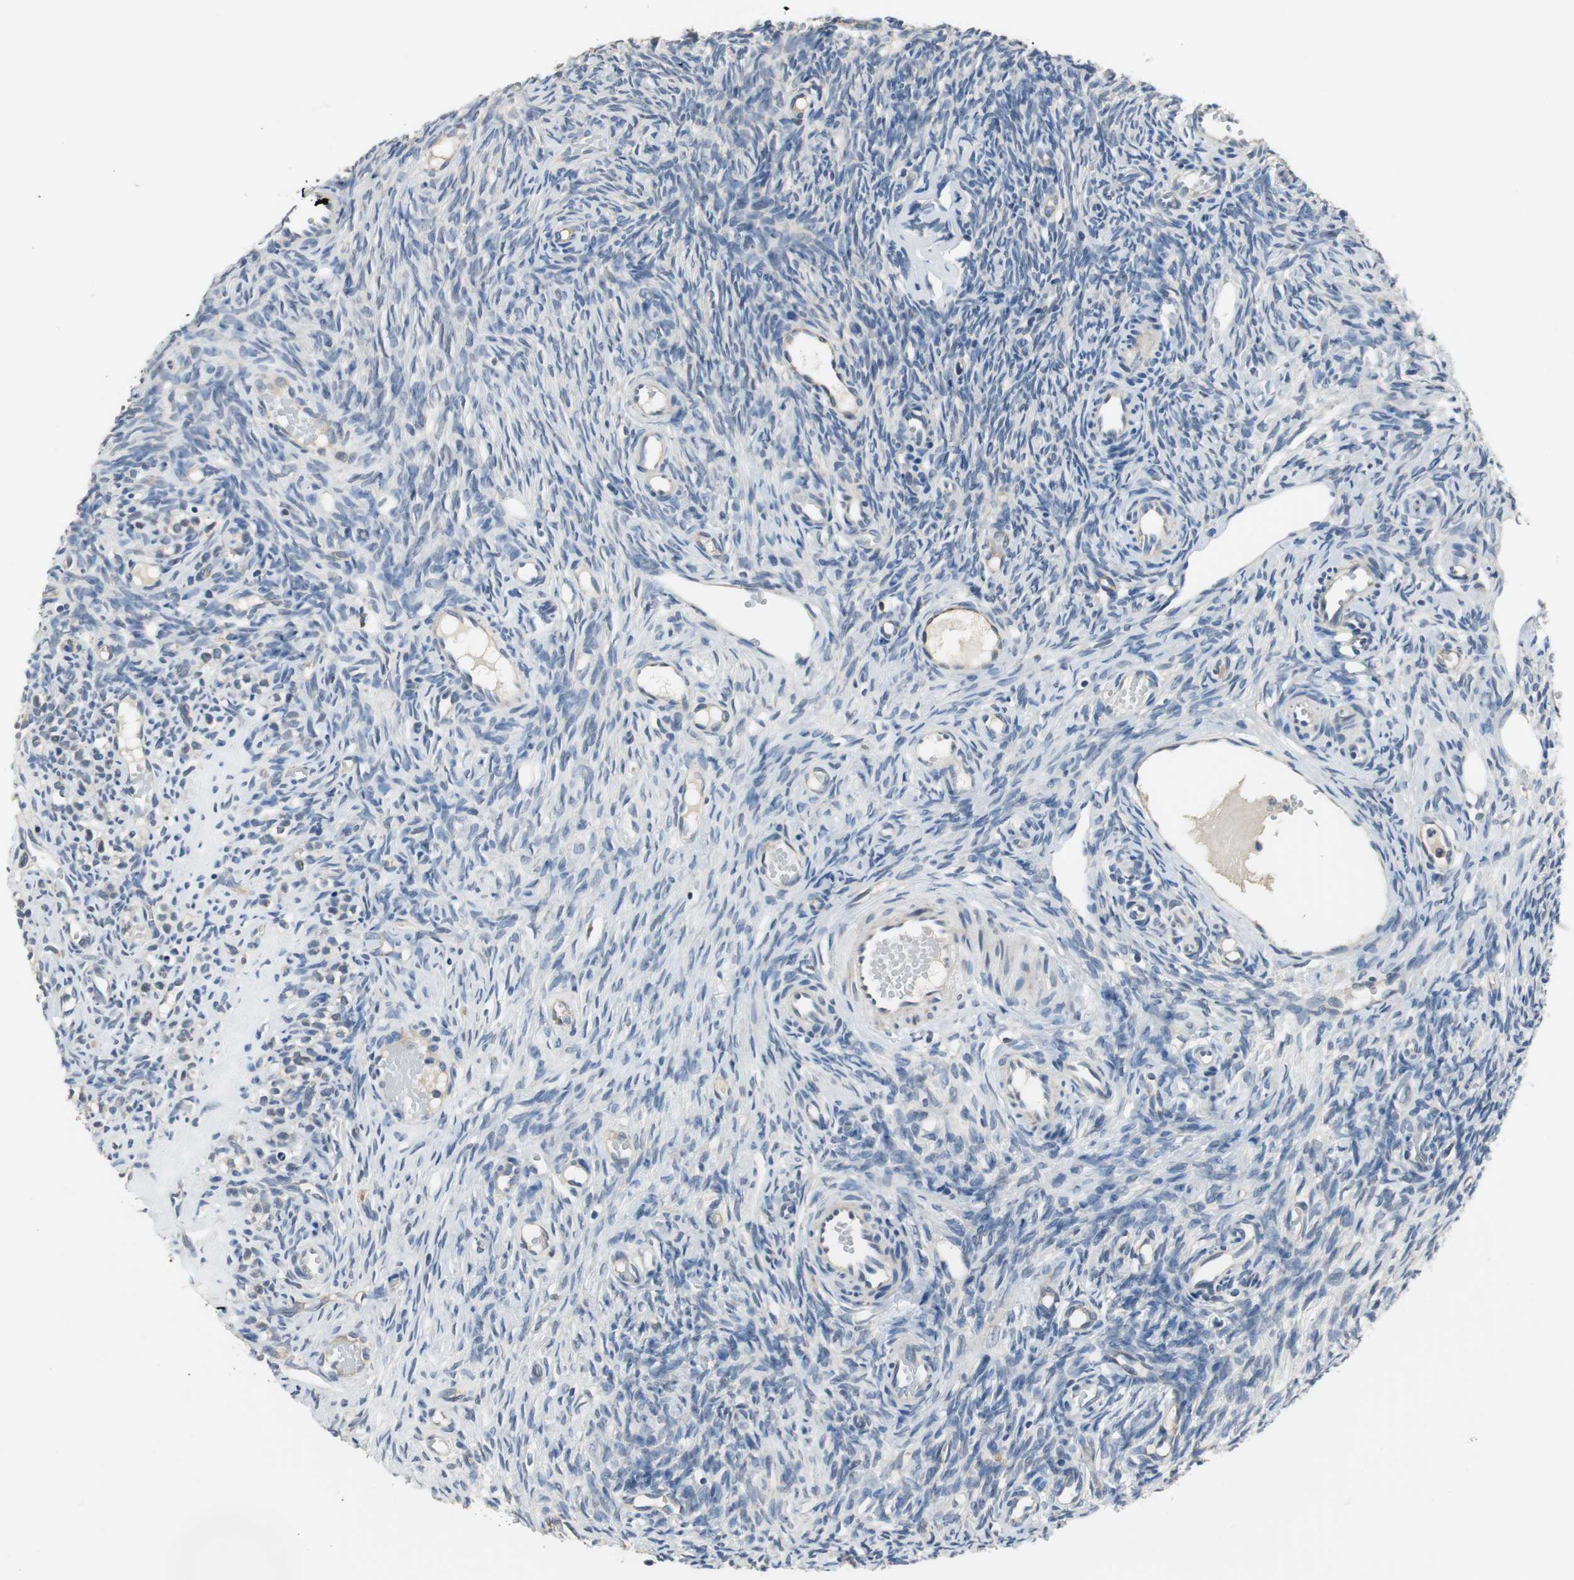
{"staining": {"intensity": "negative", "quantity": "none", "location": "none"}, "tissue": "ovary", "cell_type": "Ovarian stroma cells", "image_type": "normal", "snomed": [{"axis": "morphology", "description": "Normal tissue, NOS"}, {"axis": "topography", "description": "Ovary"}], "caption": "Benign ovary was stained to show a protein in brown. There is no significant expression in ovarian stroma cells. (DAB (3,3'-diaminobenzidine) IHC visualized using brightfield microscopy, high magnification).", "gene": "MTIF2", "patient": {"sex": "female", "age": 35}}